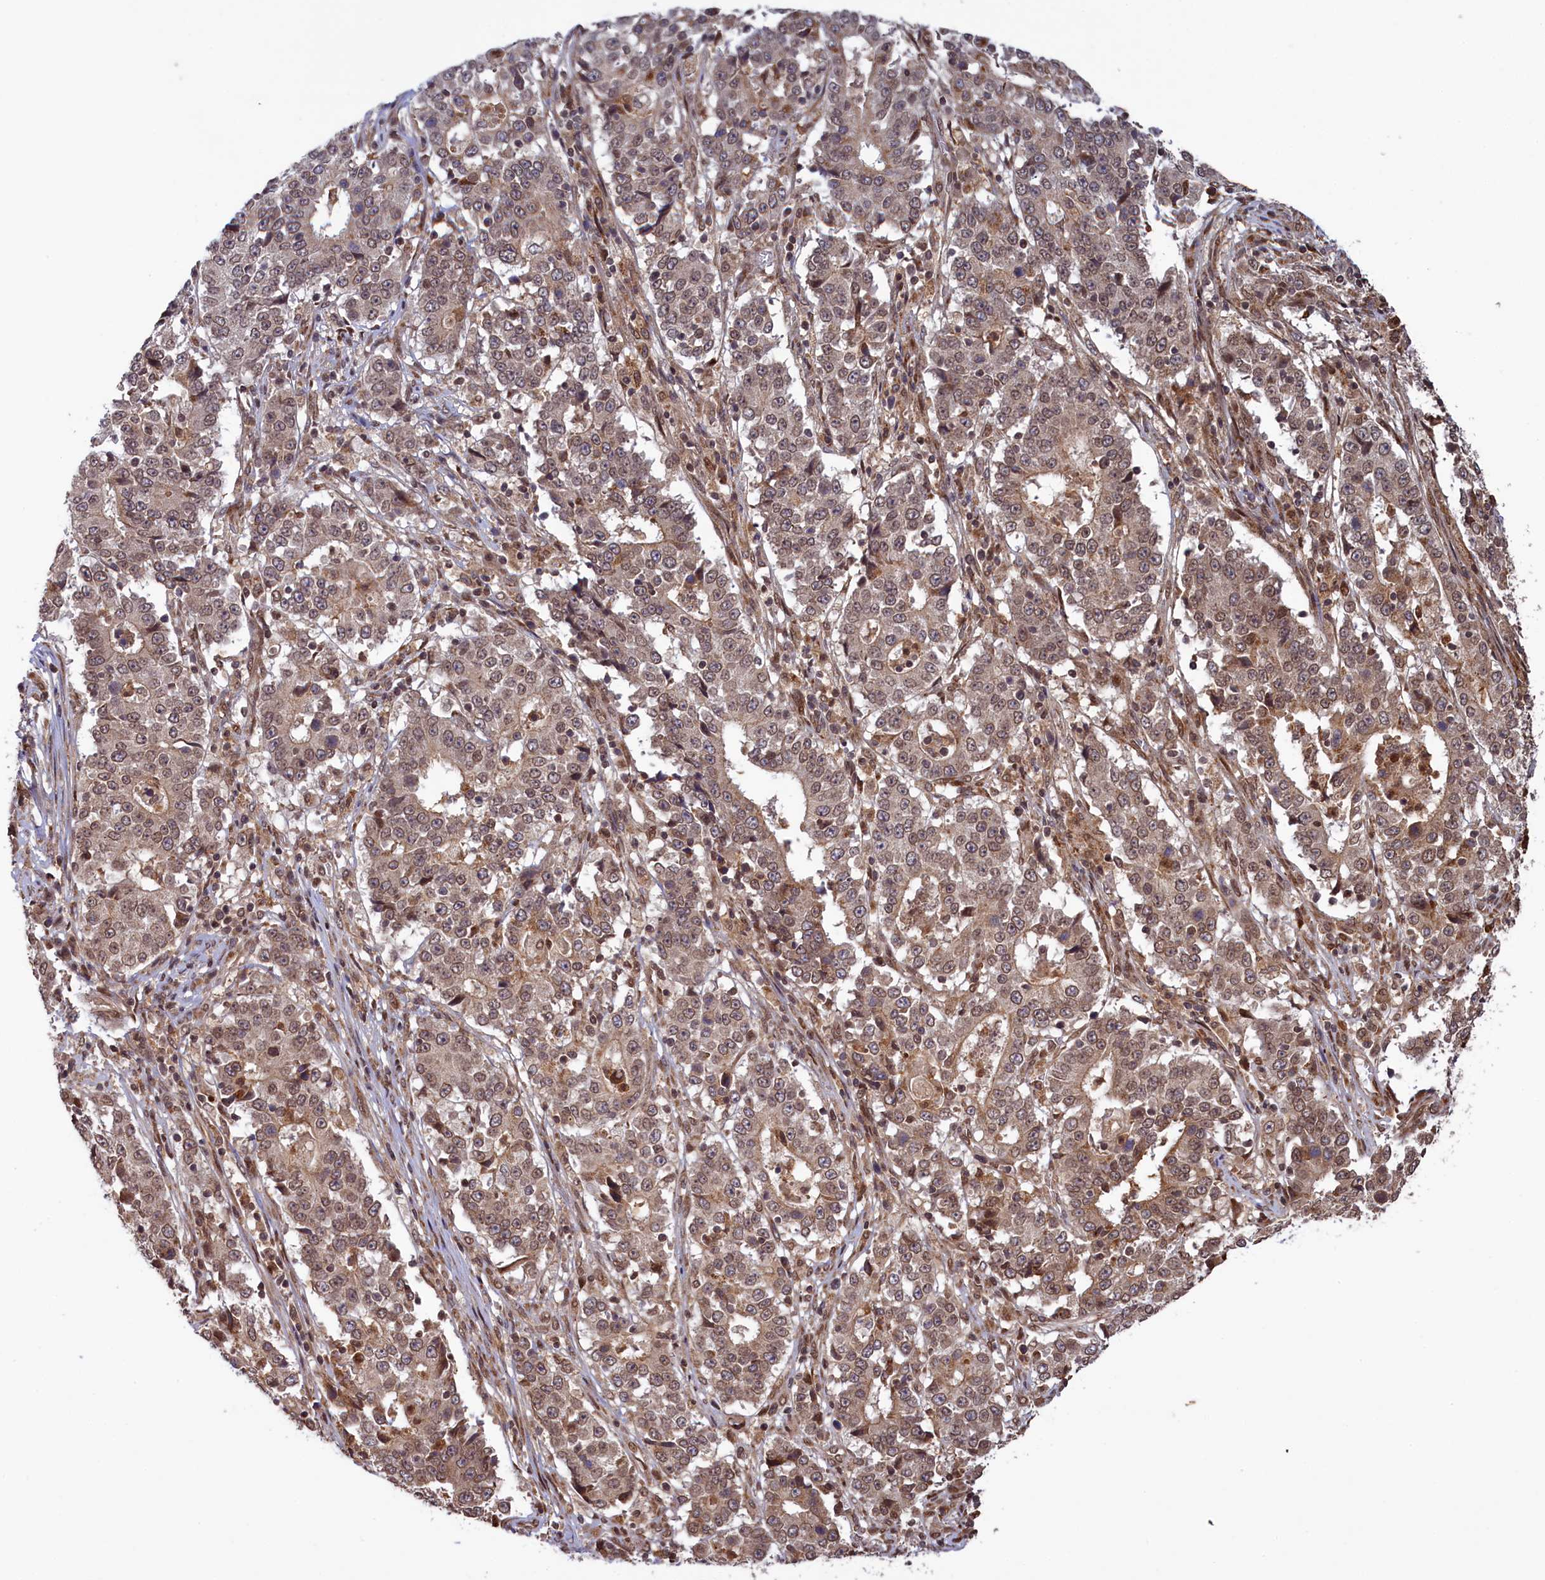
{"staining": {"intensity": "weak", "quantity": ">75%", "location": "cytoplasmic/membranous,nuclear"}, "tissue": "stomach cancer", "cell_type": "Tumor cells", "image_type": "cancer", "snomed": [{"axis": "morphology", "description": "Adenocarcinoma, NOS"}, {"axis": "topography", "description": "Stomach"}], "caption": "Adenocarcinoma (stomach) stained for a protein (brown) exhibits weak cytoplasmic/membranous and nuclear positive positivity in about >75% of tumor cells.", "gene": "NAE1", "patient": {"sex": "male", "age": 59}}